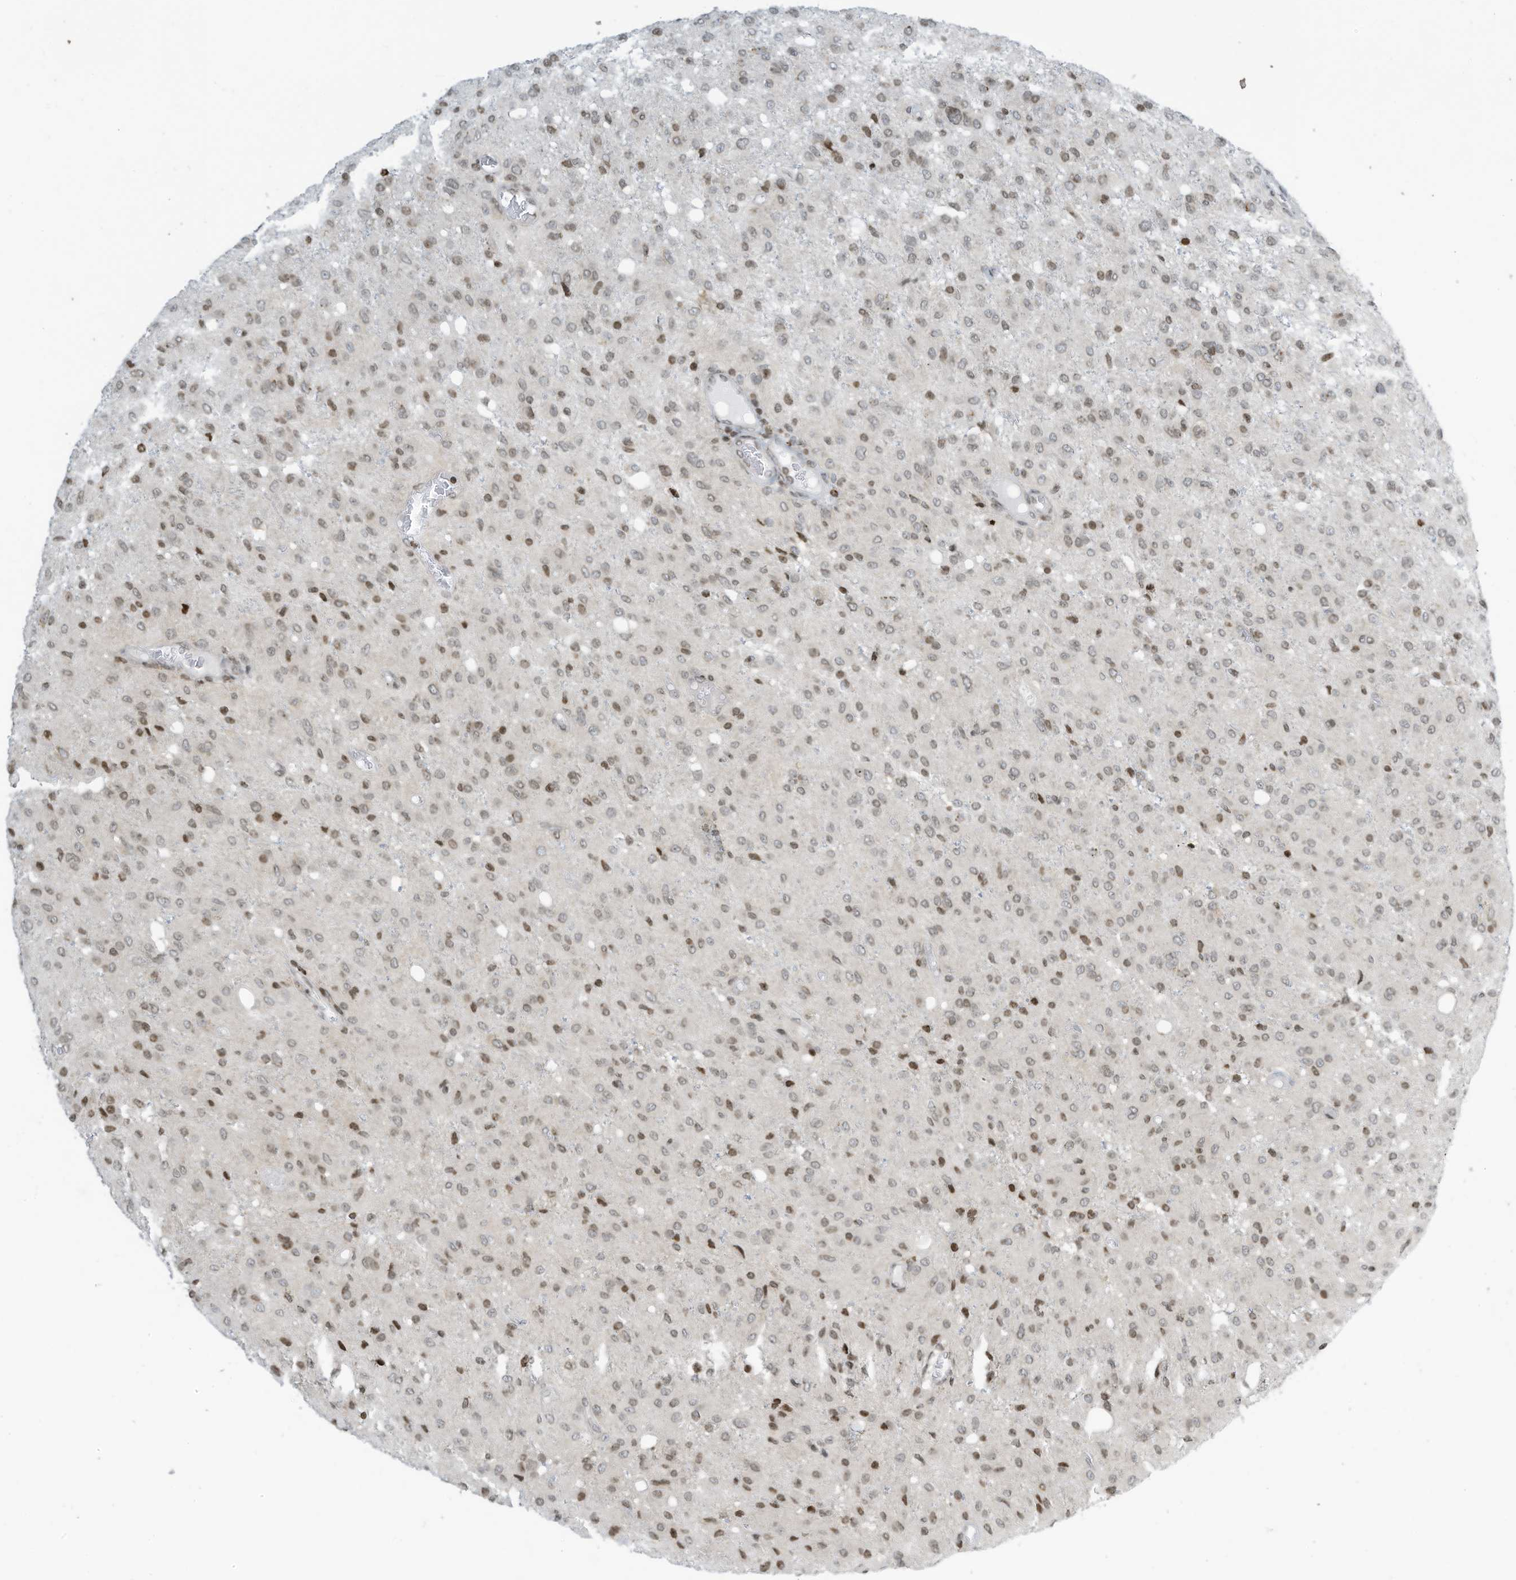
{"staining": {"intensity": "weak", "quantity": ">75%", "location": "nuclear"}, "tissue": "glioma", "cell_type": "Tumor cells", "image_type": "cancer", "snomed": [{"axis": "morphology", "description": "Glioma, malignant, High grade"}, {"axis": "topography", "description": "Brain"}], "caption": "Protein staining of high-grade glioma (malignant) tissue reveals weak nuclear expression in approximately >75% of tumor cells. (DAB (3,3'-diaminobenzidine) IHC with brightfield microscopy, high magnification).", "gene": "ADI1", "patient": {"sex": "female", "age": 59}}